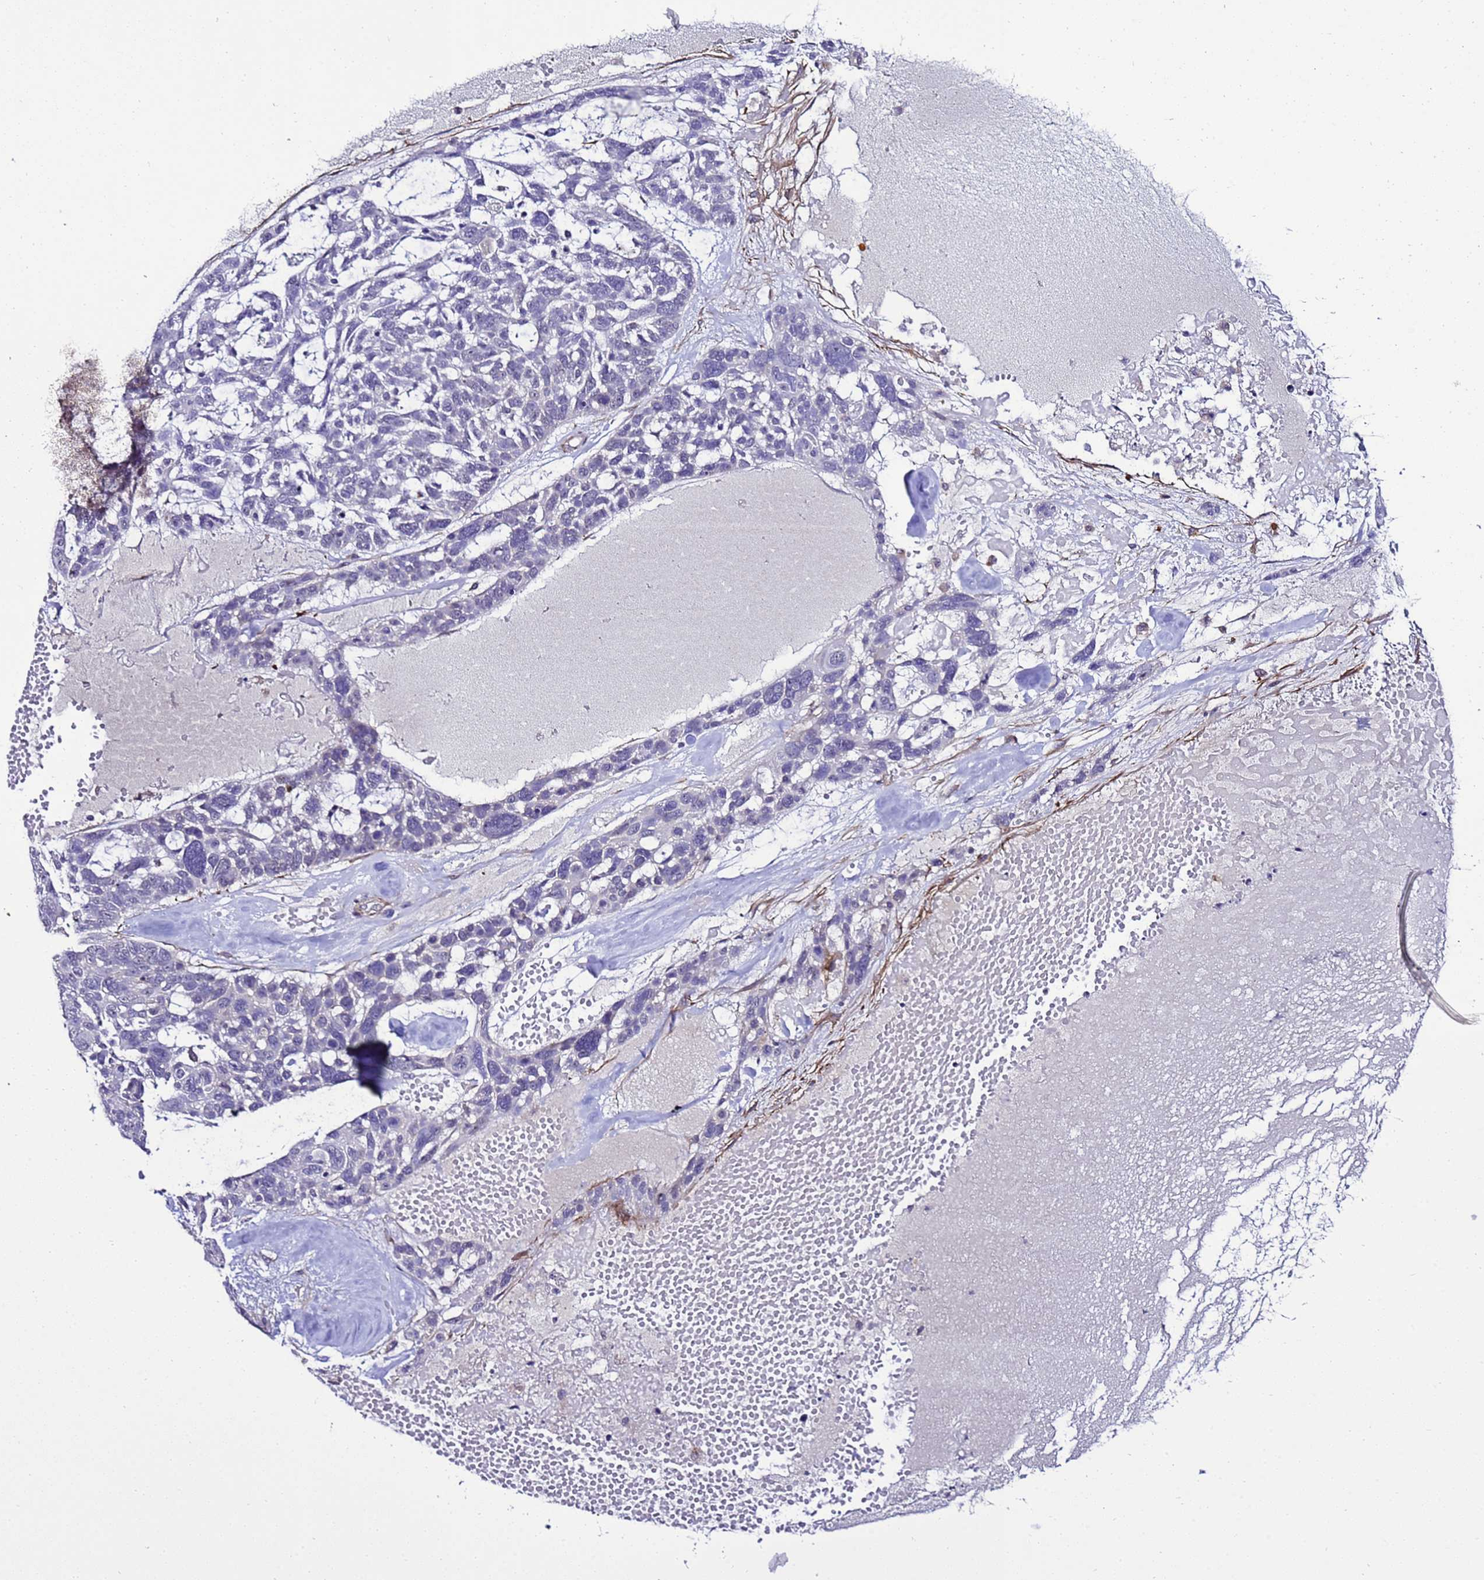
{"staining": {"intensity": "negative", "quantity": "none", "location": "none"}, "tissue": "skin cancer", "cell_type": "Tumor cells", "image_type": "cancer", "snomed": [{"axis": "morphology", "description": "Basal cell carcinoma"}, {"axis": "topography", "description": "Skin"}], "caption": "An image of skin cancer (basal cell carcinoma) stained for a protein reveals no brown staining in tumor cells.", "gene": "GZF1", "patient": {"sex": "male", "age": 88}}